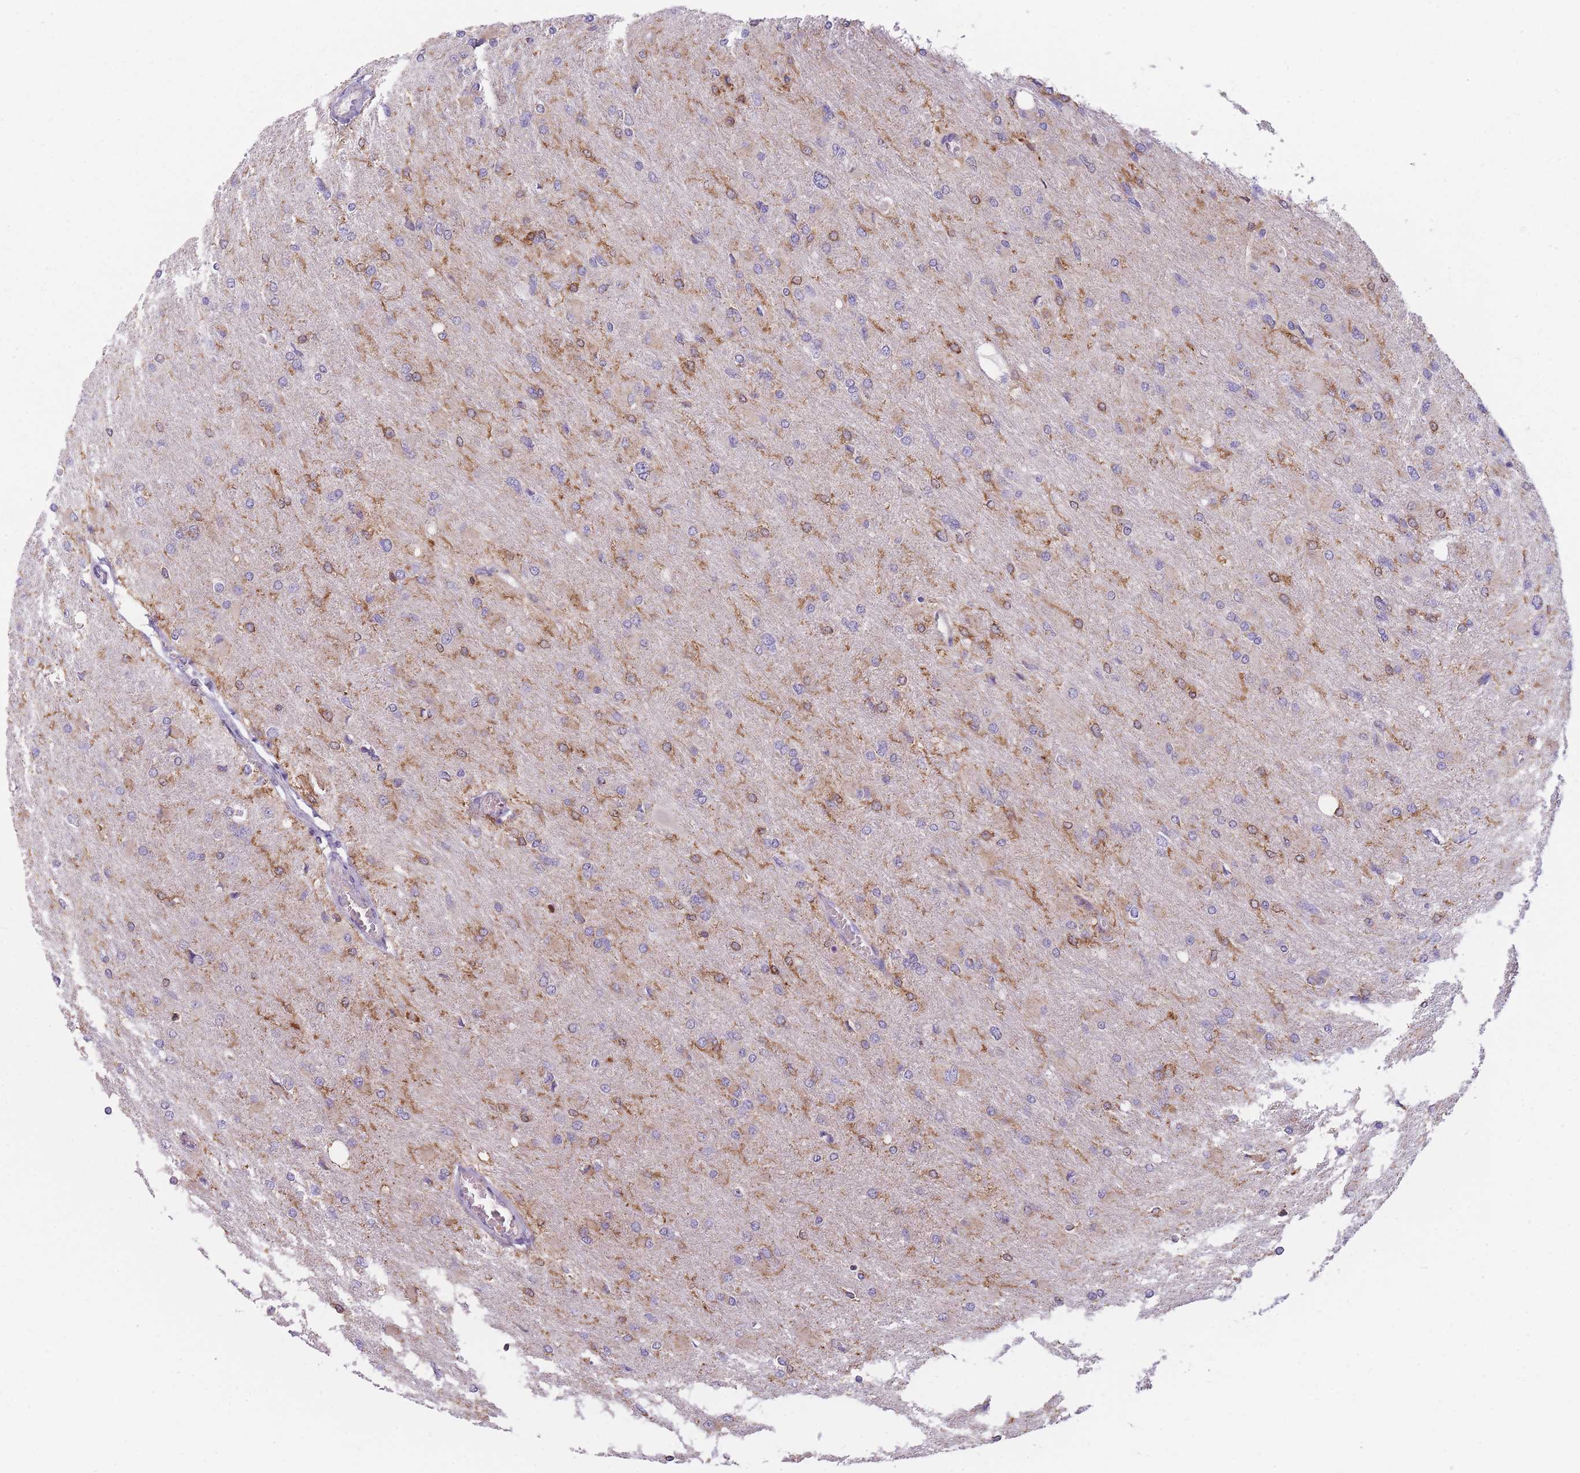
{"staining": {"intensity": "negative", "quantity": "none", "location": "none"}, "tissue": "glioma", "cell_type": "Tumor cells", "image_type": "cancer", "snomed": [{"axis": "morphology", "description": "Glioma, malignant, High grade"}, {"axis": "topography", "description": "Cerebral cortex"}], "caption": "Tumor cells are negative for brown protein staining in malignant glioma (high-grade).", "gene": "PRAM1", "patient": {"sex": "female", "age": 36}}